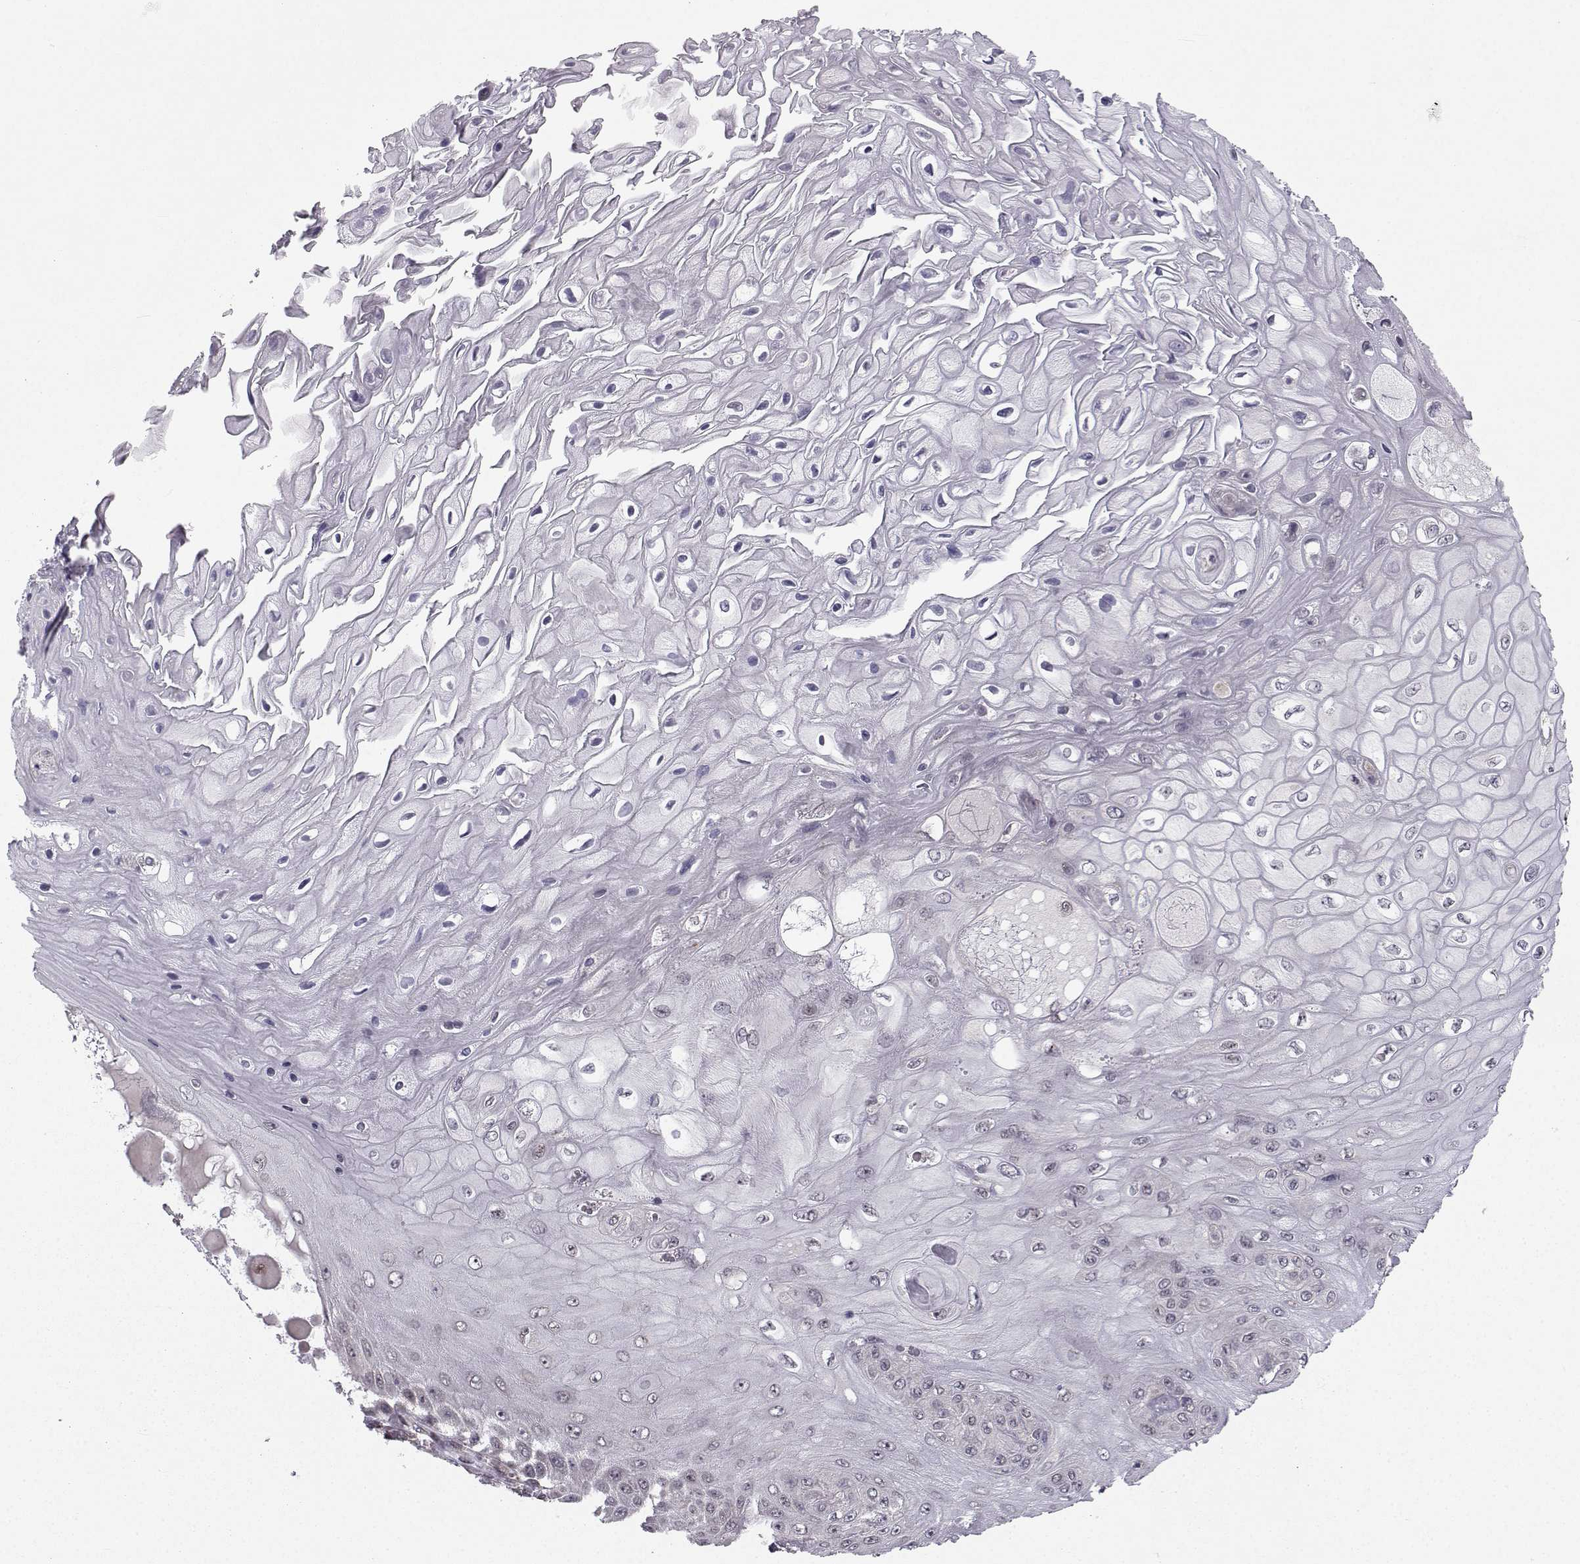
{"staining": {"intensity": "weak", "quantity": "<25%", "location": "cytoplasmic/membranous"}, "tissue": "skin cancer", "cell_type": "Tumor cells", "image_type": "cancer", "snomed": [{"axis": "morphology", "description": "Squamous cell carcinoma, NOS"}, {"axis": "topography", "description": "Skin"}], "caption": "Immunohistochemistry micrograph of squamous cell carcinoma (skin) stained for a protein (brown), which reveals no staining in tumor cells.", "gene": "PKN2", "patient": {"sex": "male", "age": 62}}